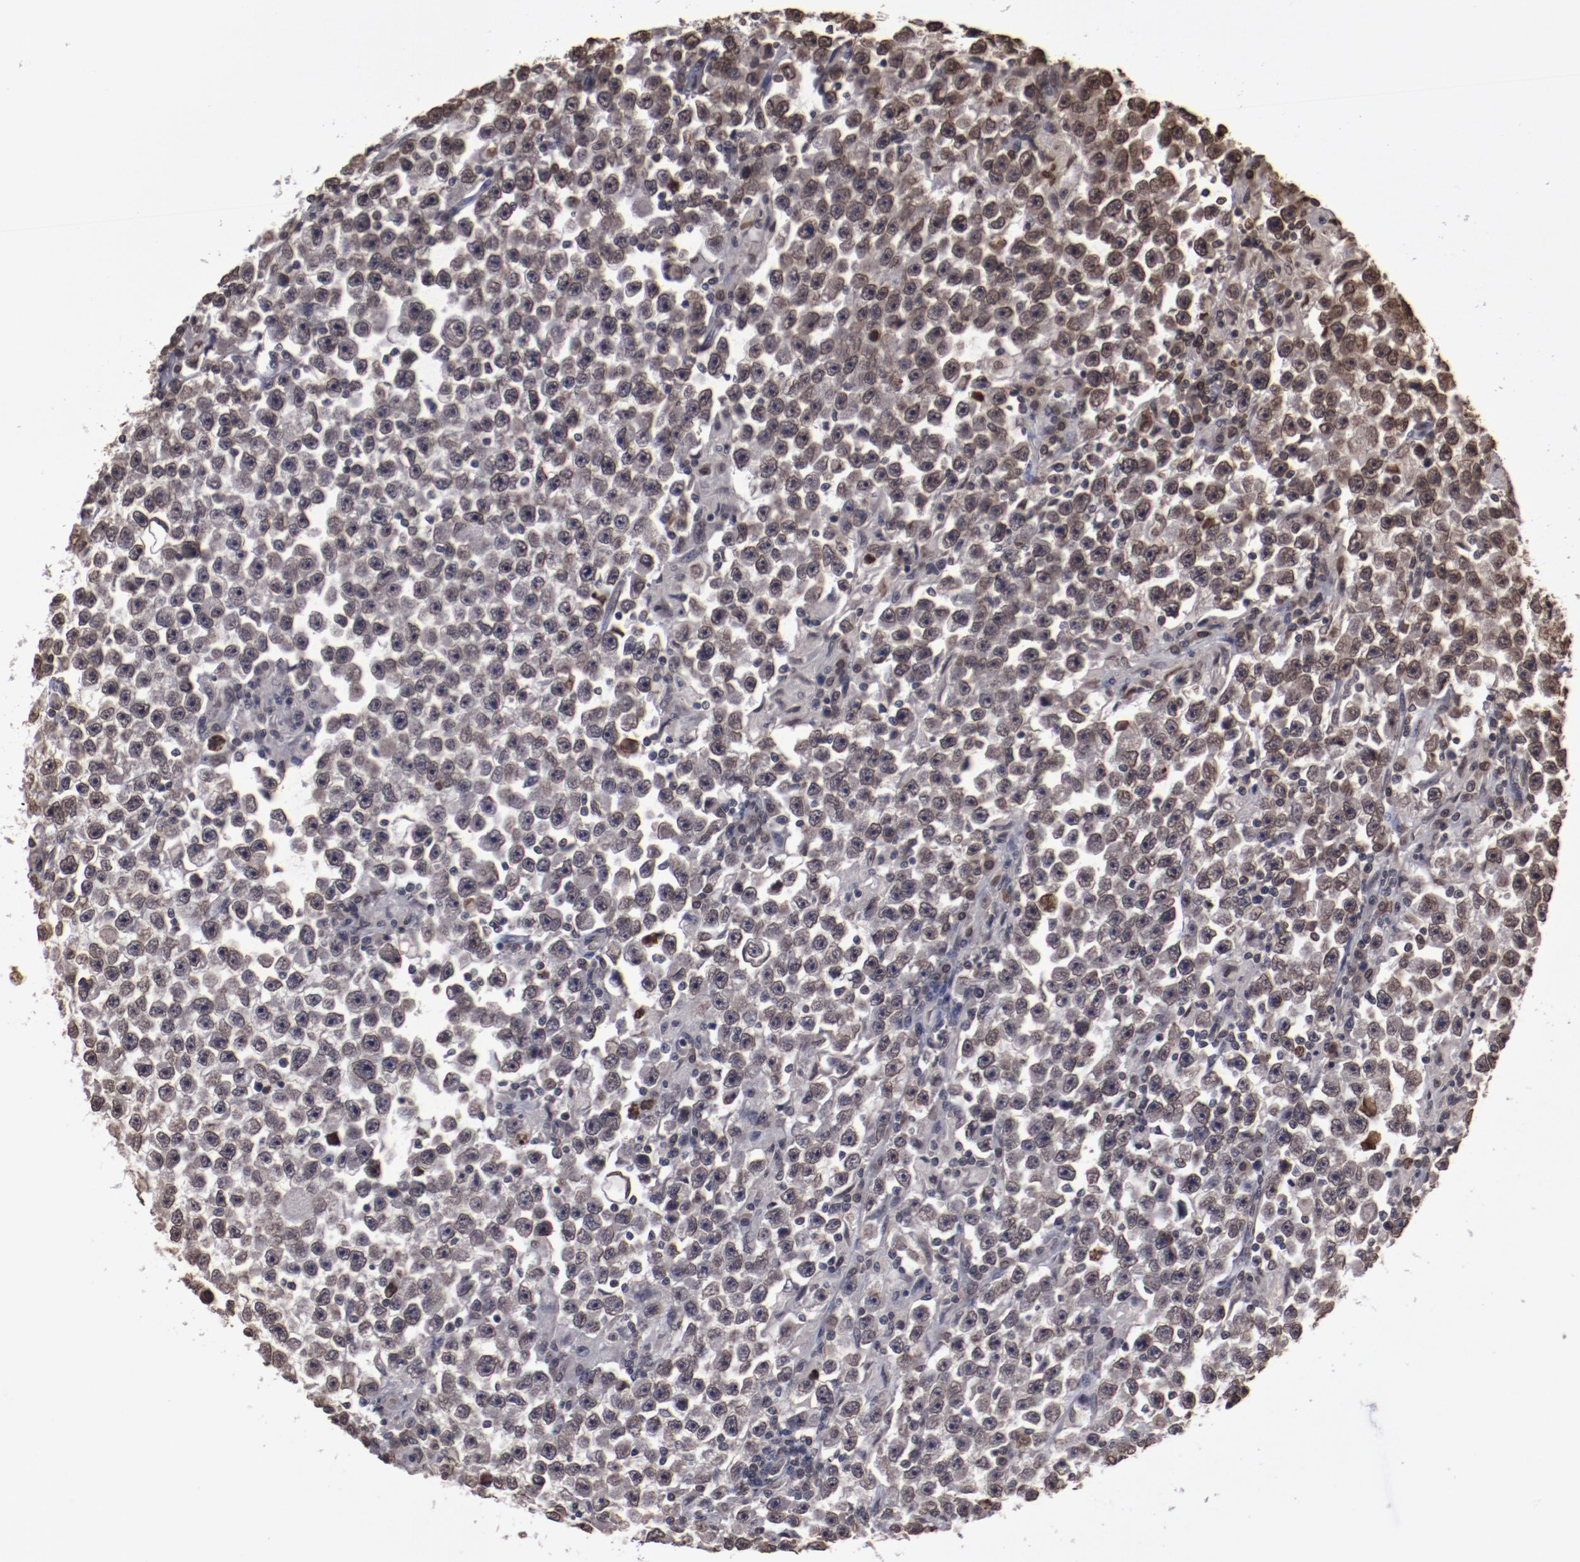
{"staining": {"intensity": "moderate", "quantity": ">75%", "location": "nuclear"}, "tissue": "testis cancer", "cell_type": "Tumor cells", "image_type": "cancer", "snomed": [{"axis": "morphology", "description": "Seminoma, NOS"}, {"axis": "topography", "description": "Testis"}], "caption": "This photomicrograph exhibits testis cancer stained with IHC to label a protein in brown. The nuclear of tumor cells show moderate positivity for the protein. Nuclei are counter-stained blue.", "gene": "AKT1", "patient": {"sex": "male", "age": 33}}